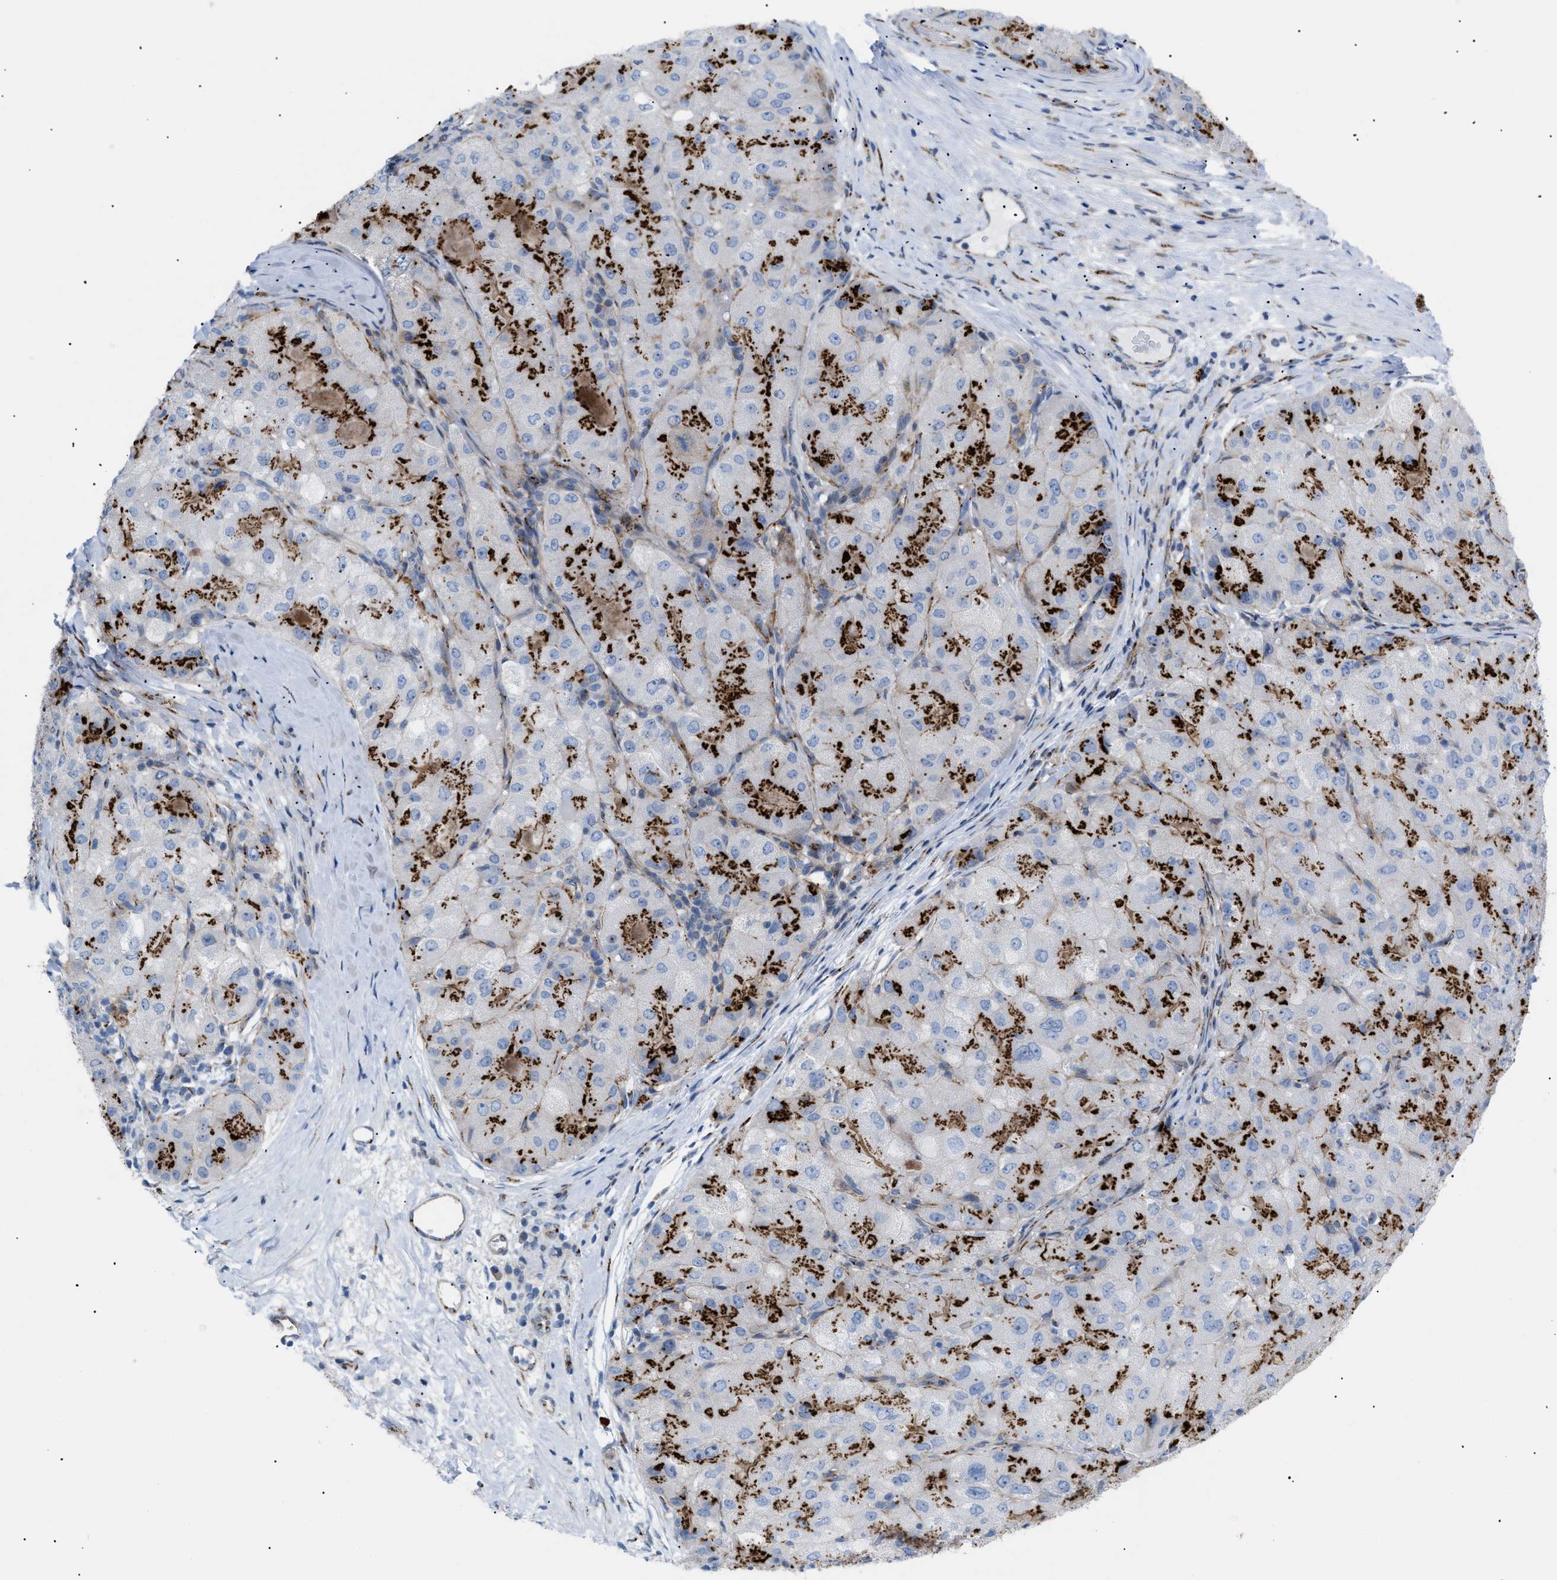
{"staining": {"intensity": "strong", "quantity": "25%-75%", "location": "cytoplasmic/membranous"}, "tissue": "liver cancer", "cell_type": "Tumor cells", "image_type": "cancer", "snomed": [{"axis": "morphology", "description": "Carcinoma, Hepatocellular, NOS"}, {"axis": "topography", "description": "Liver"}], "caption": "Immunohistochemistry (IHC) of liver cancer reveals high levels of strong cytoplasmic/membranous staining in approximately 25%-75% of tumor cells.", "gene": "TMEM17", "patient": {"sex": "male", "age": 80}}